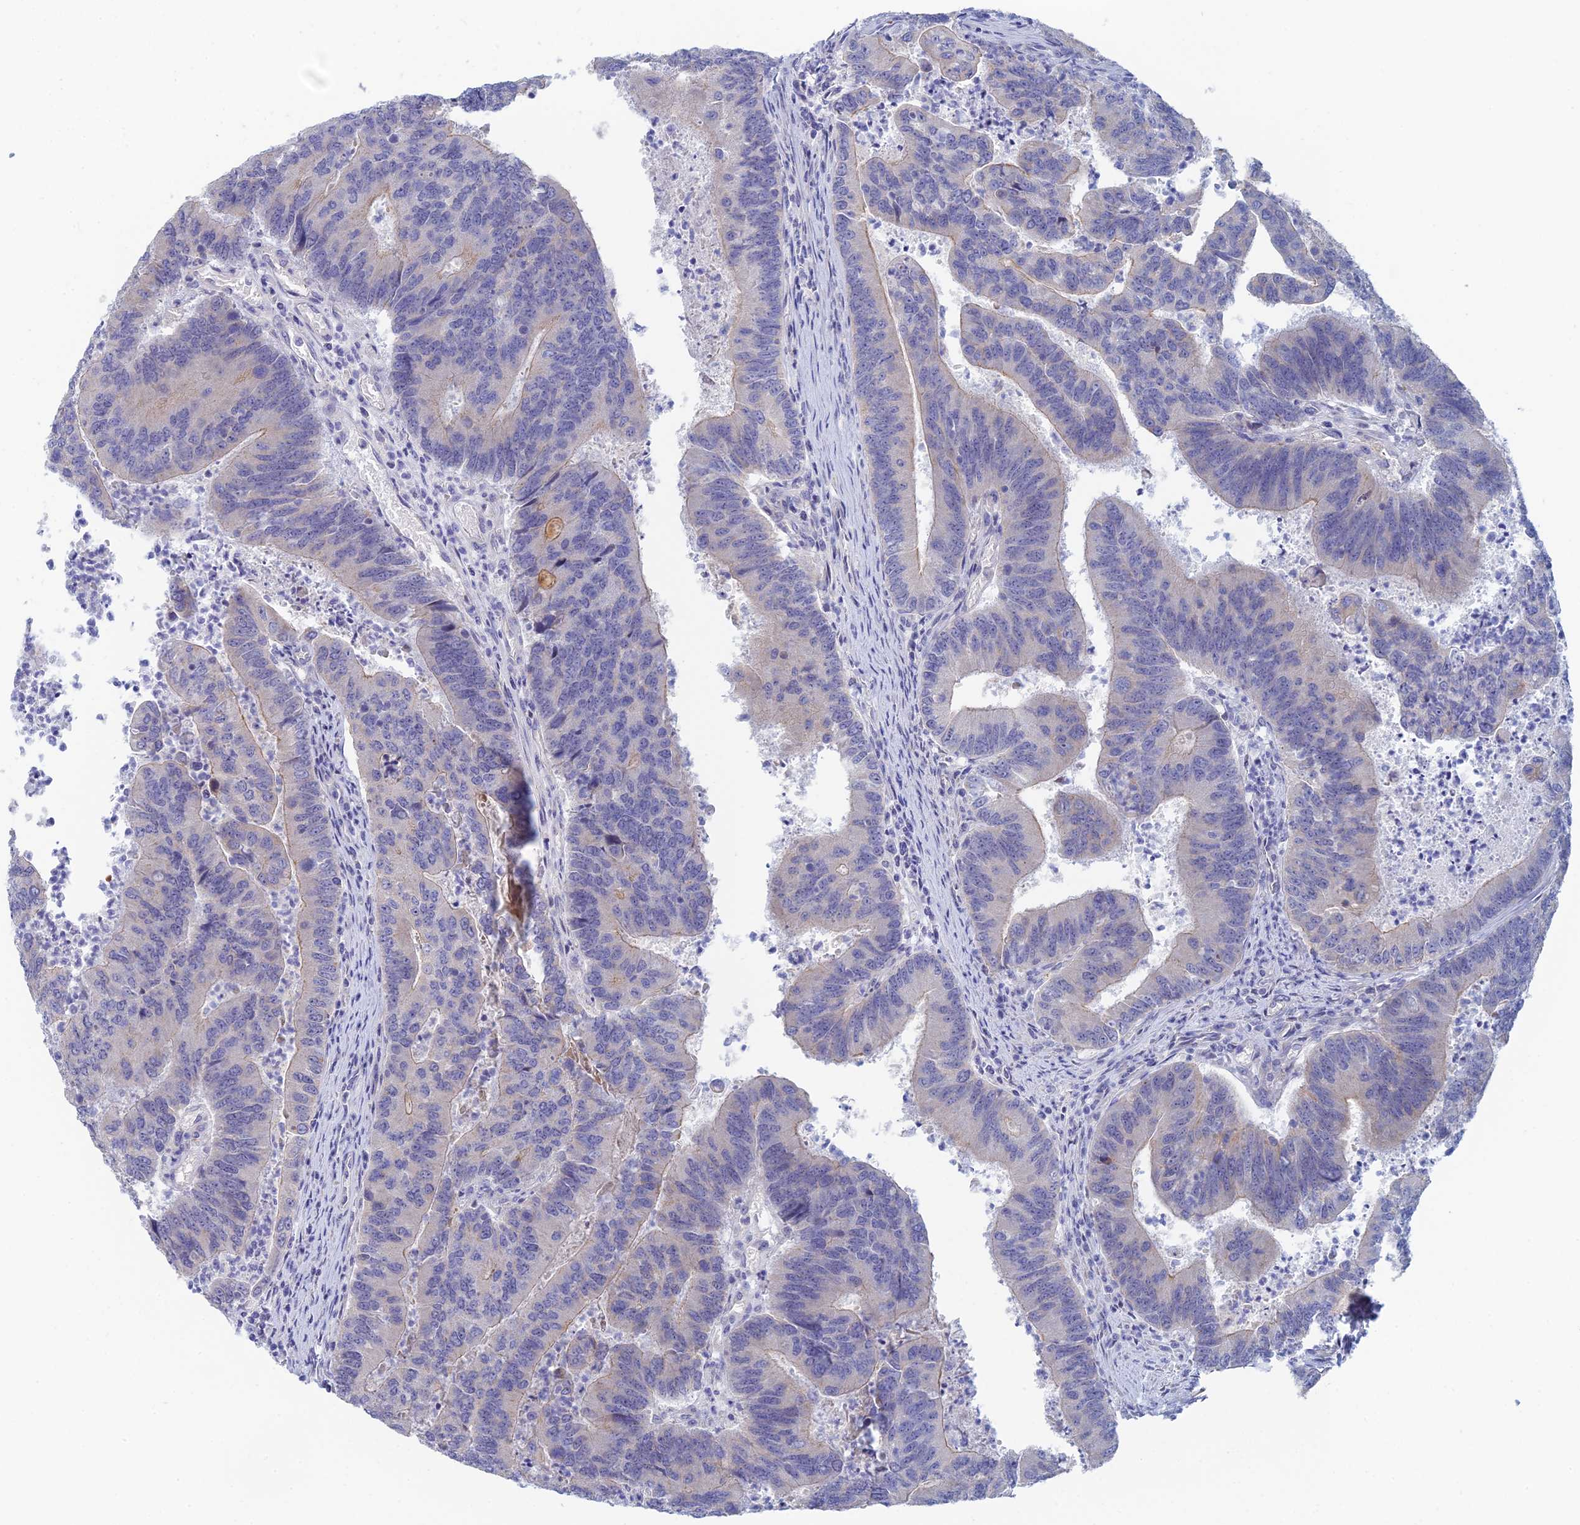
{"staining": {"intensity": "negative", "quantity": "none", "location": "none"}, "tissue": "colorectal cancer", "cell_type": "Tumor cells", "image_type": "cancer", "snomed": [{"axis": "morphology", "description": "Adenocarcinoma, NOS"}, {"axis": "topography", "description": "Colon"}], "caption": "A high-resolution image shows immunohistochemistry staining of colorectal cancer (adenocarcinoma), which displays no significant expression in tumor cells.", "gene": "GIPC1", "patient": {"sex": "female", "age": 67}}